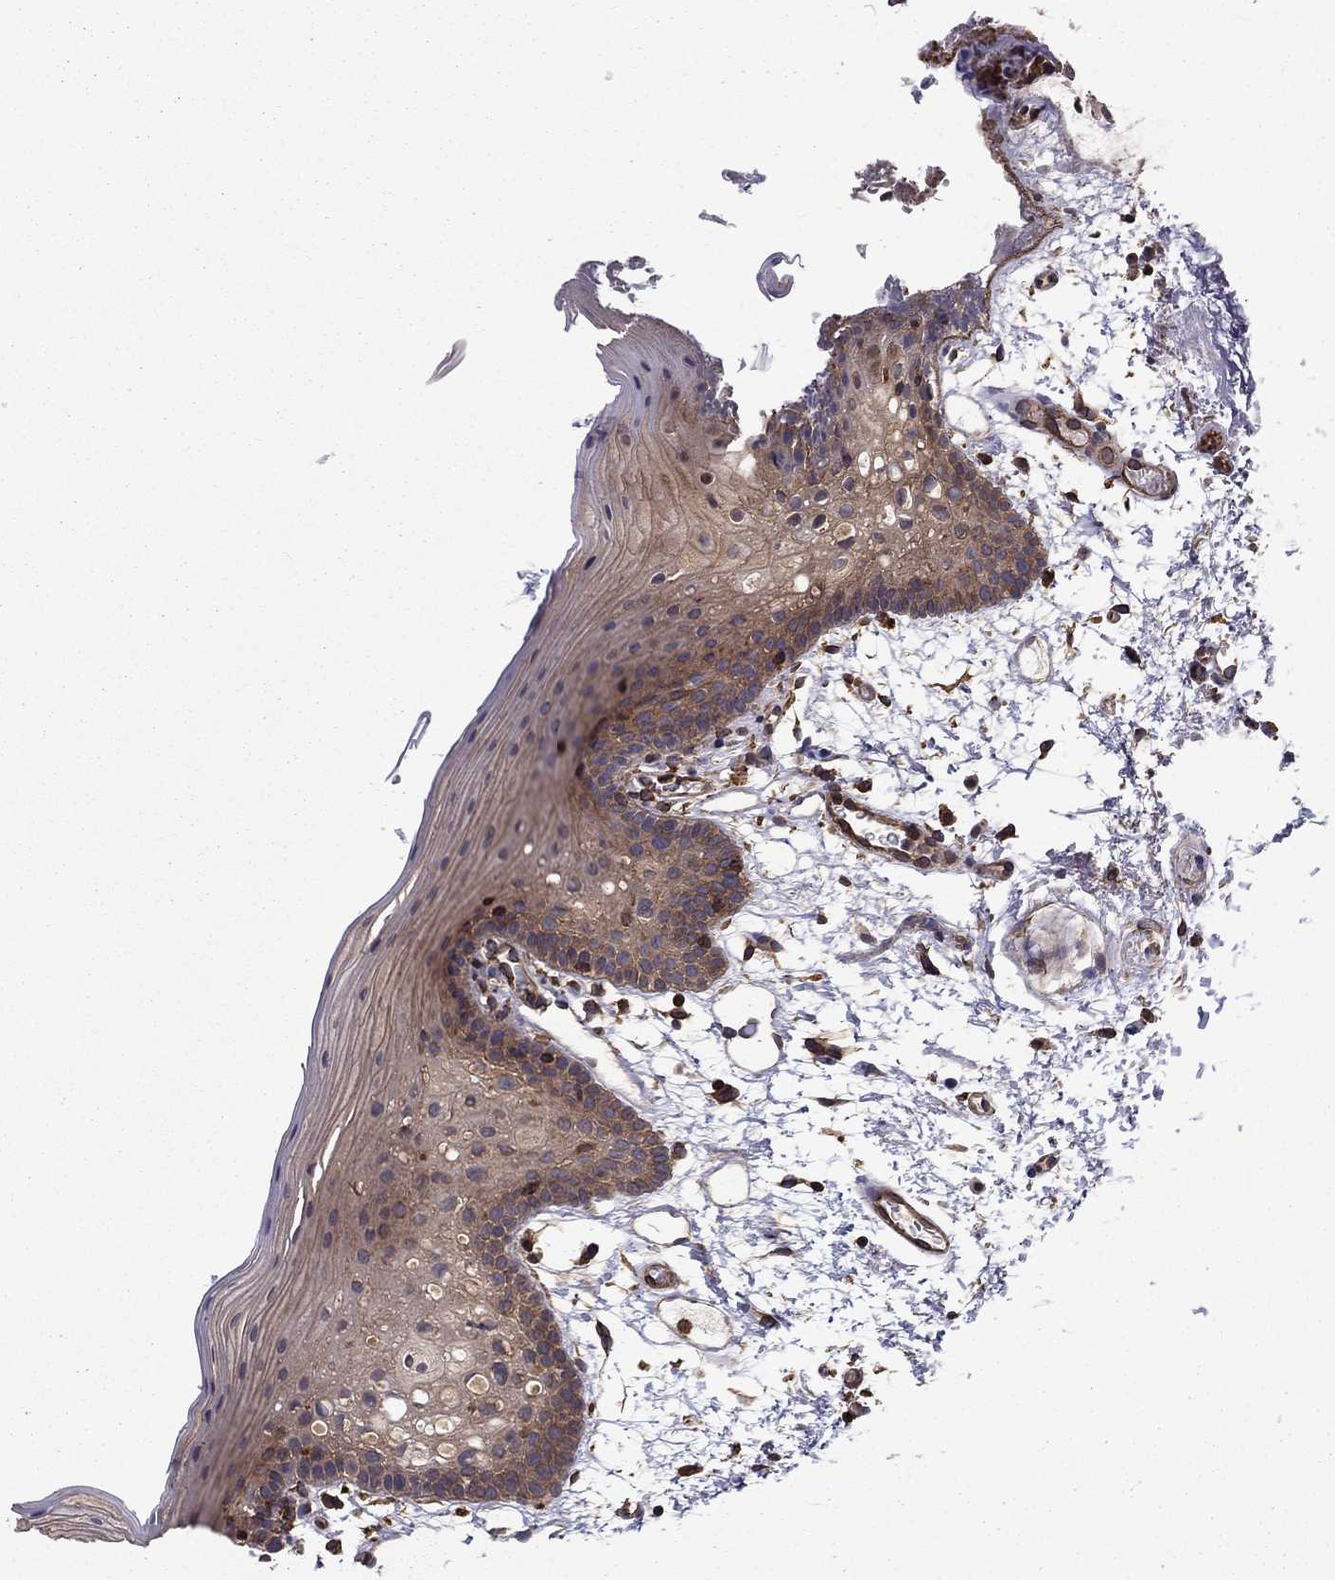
{"staining": {"intensity": "moderate", "quantity": "<25%", "location": "cytoplasmic/membranous"}, "tissue": "oral mucosa", "cell_type": "Squamous epithelial cells", "image_type": "normal", "snomed": [{"axis": "morphology", "description": "Normal tissue, NOS"}, {"axis": "topography", "description": "Oral tissue"}, {"axis": "topography", "description": "Tounge, NOS"}], "caption": "Protein analysis of benign oral mucosa exhibits moderate cytoplasmic/membranous staining in approximately <25% of squamous epithelial cells. (DAB (3,3'-diaminobenzidine) = brown stain, brightfield microscopy at high magnification).", "gene": "SHMT1", "patient": {"sex": "female", "age": 83}}